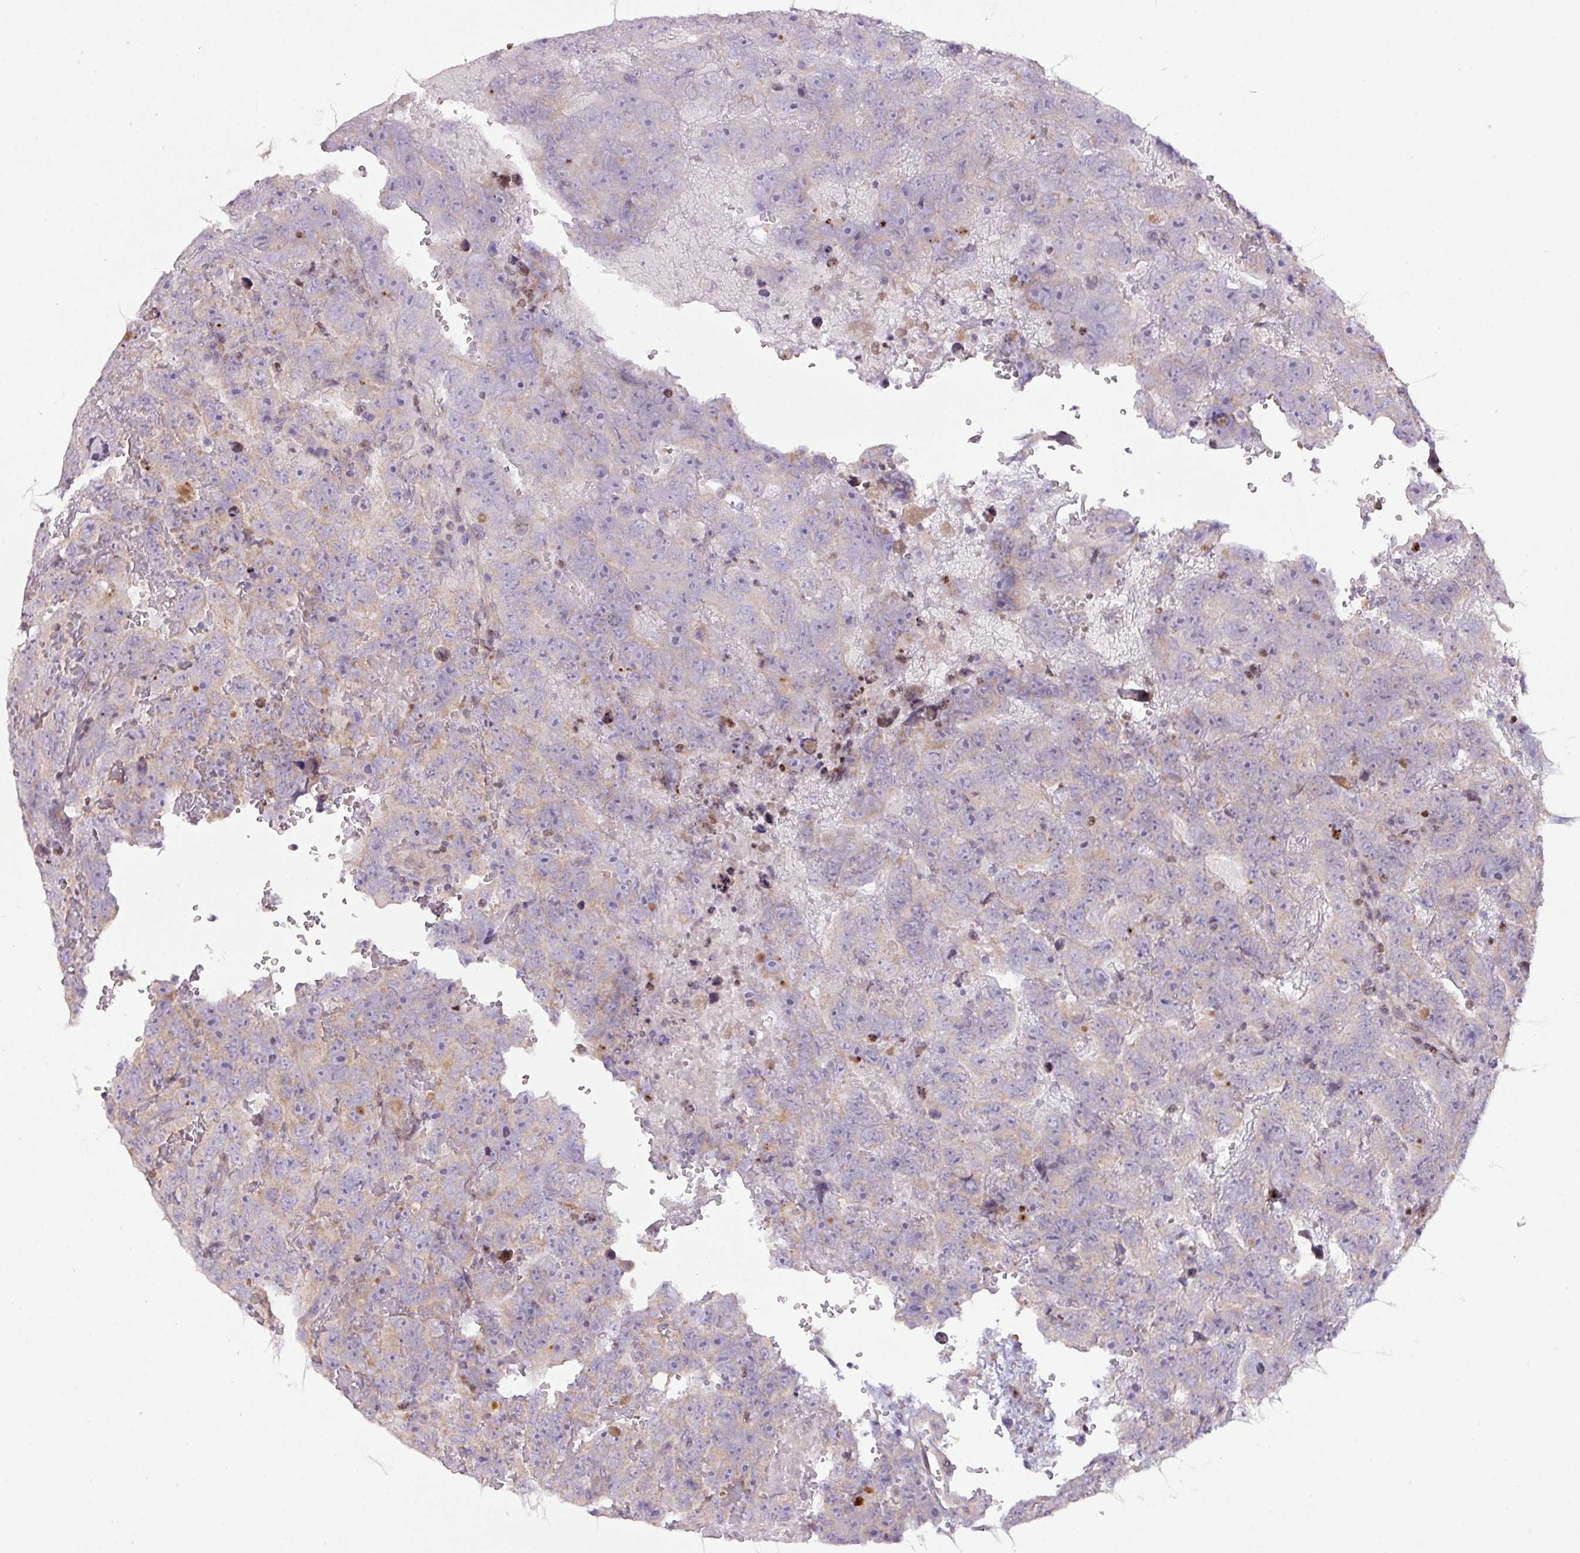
{"staining": {"intensity": "negative", "quantity": "none", "location": "none"}, "tissue": "testis cancer", "cell_type": "Tumor cells", "image_type": "cancer", "snomed": [{"axis": "morphology", "description": "Carcinoma, Embryonal, NOS"}, {"axis": "topography", "description": "Testis"}], "caption": "This image is of embryonal carcinoma (testis) stained with IHC to label a protein in brown with the nuclei are counter-stained blue. There is no expression in tumor cells.", "gene": "ZNF394", "patient": {"sex": "male", "age": 45}}